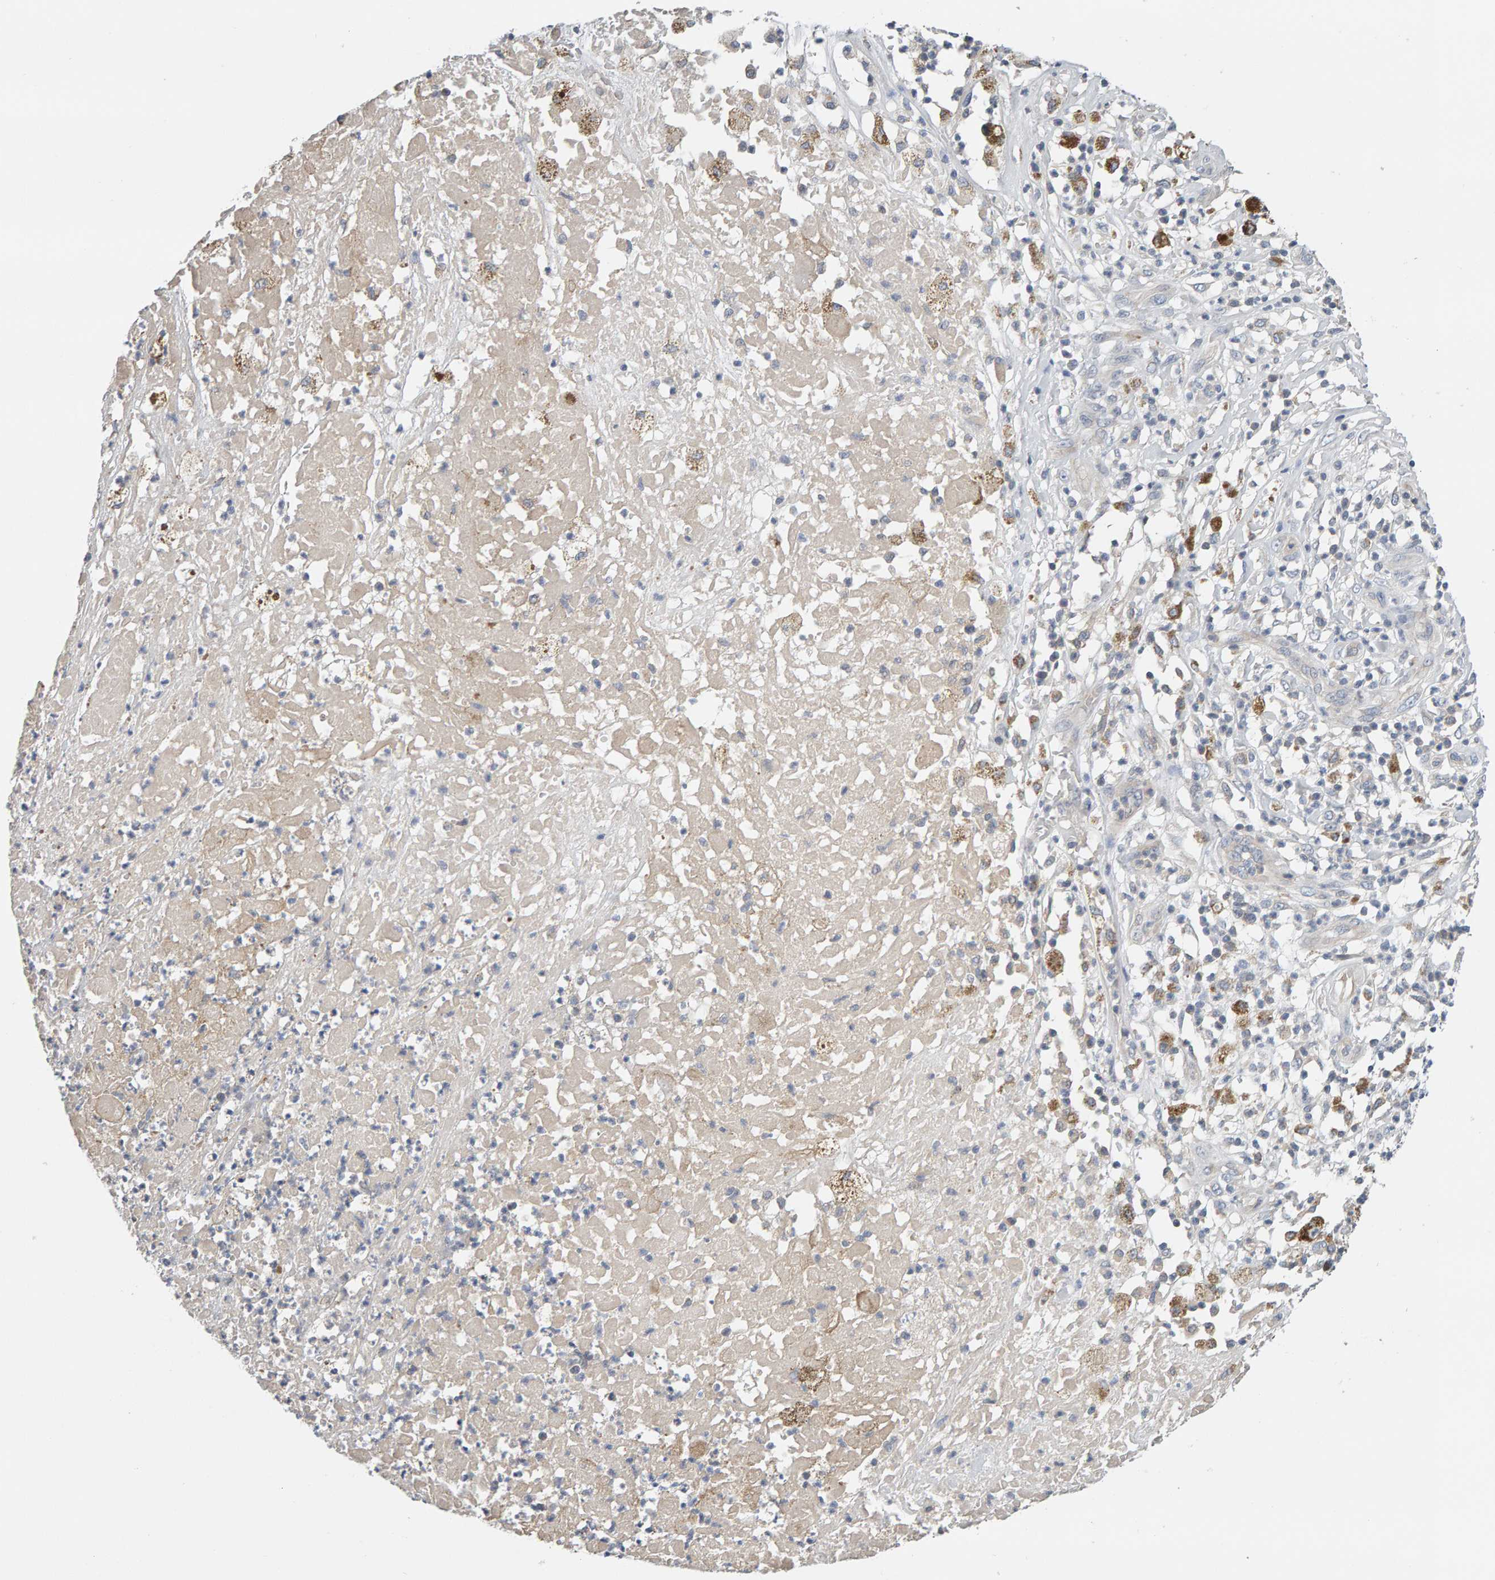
{"staining": {"intensity": "negative", "quantity": "none", "location": "none"}, "tissue": "melanoma", "cell_type": "Tumor cells", "image_type": "cancer", "snomed": [{"axis": "morphology", "description": "Necrosis, NOS"}, {"axis": "morphology", "description": "Malignant melanoma, NOS"}, {"axis": "topography", "description": "Skin"}], "caption": "Melanoma stained for a protein using immunohistochemistry (IHC) shows no expression tumor cells.", "gene": "GFUS", "patient": {"sex": "female", "age": 87}}